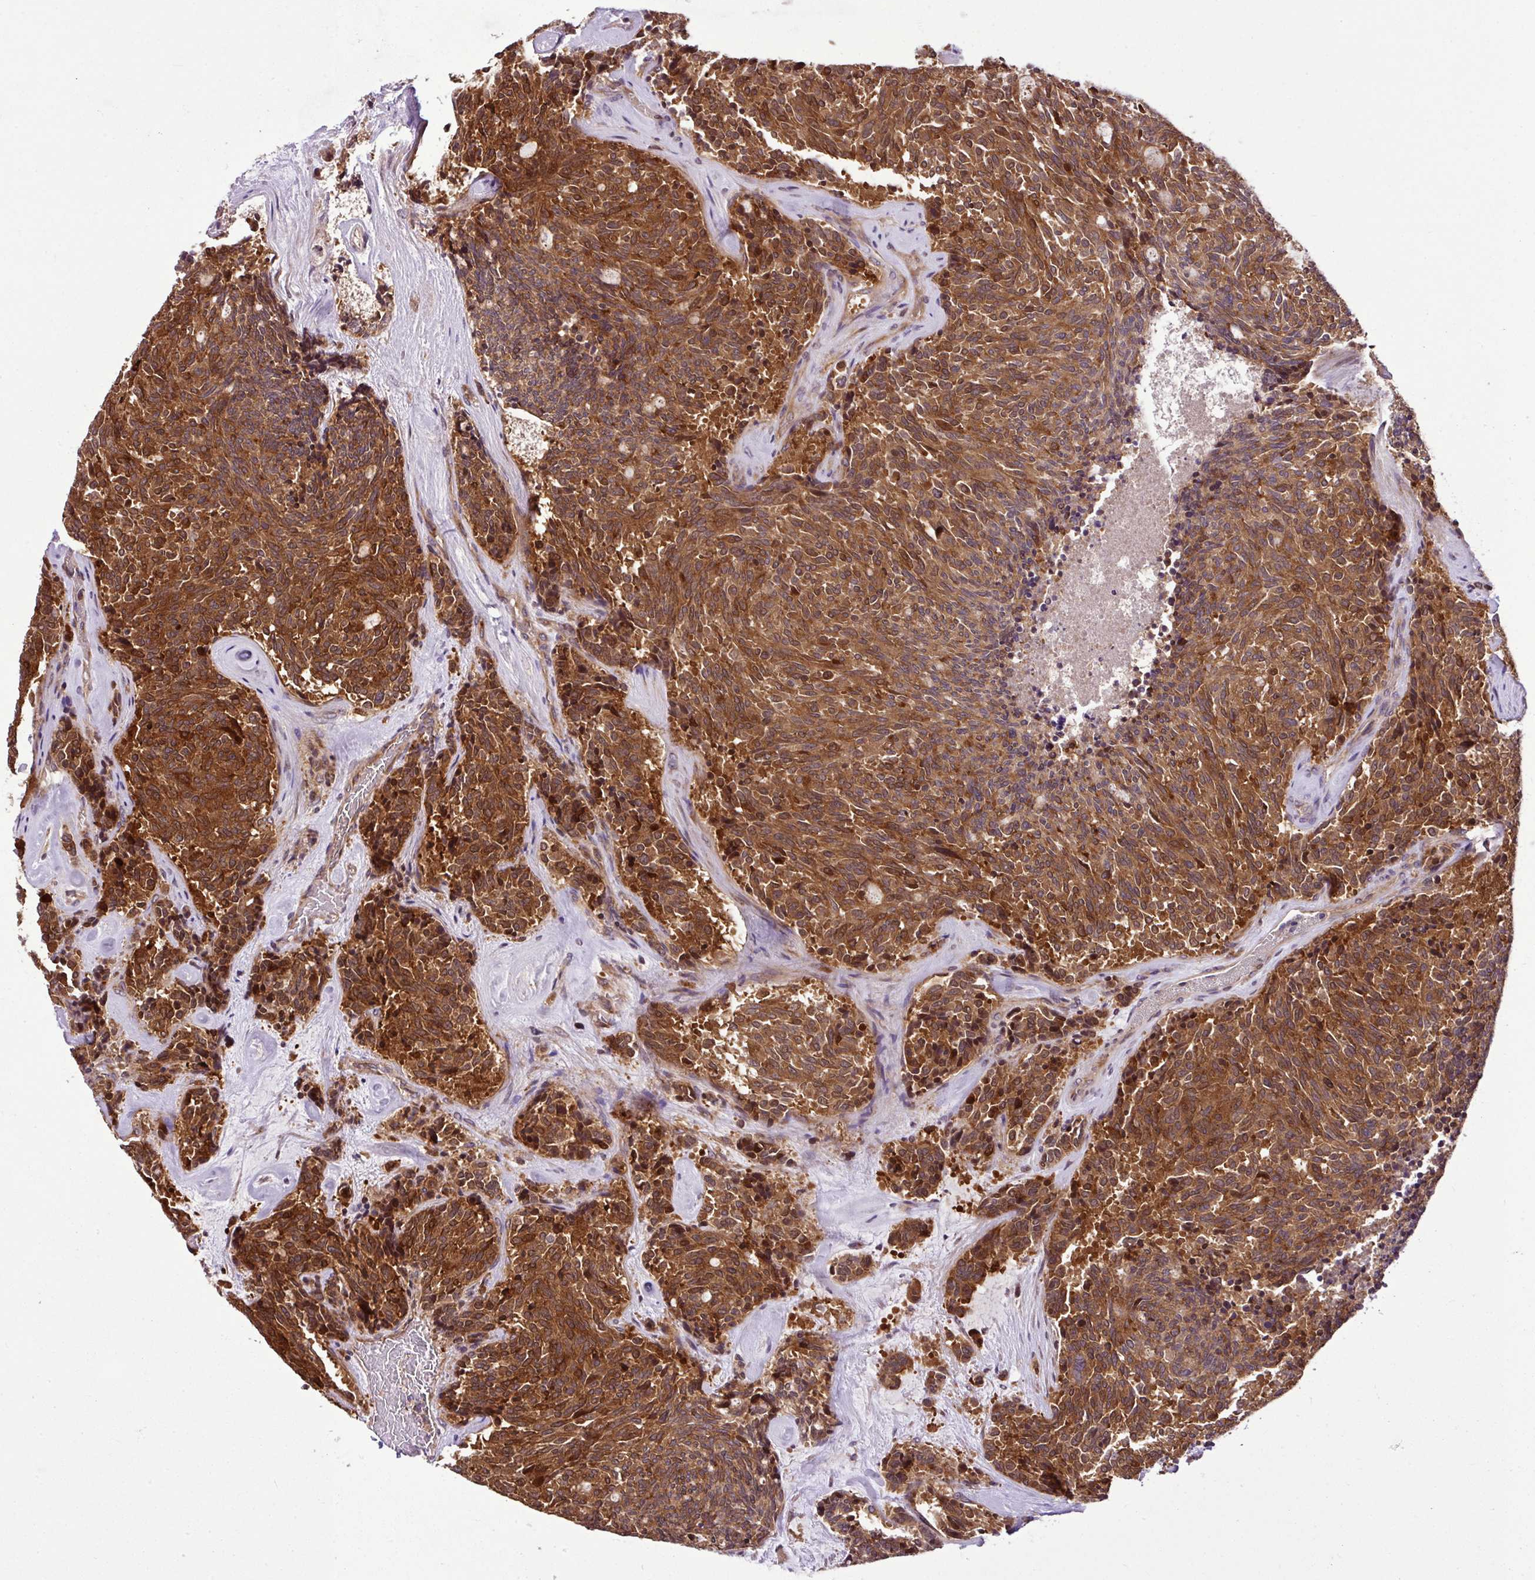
{"staining": {"intensity": "moderate", "quantity": ">75%", "location": "cytoplasmic/membranous"}, "tissue": "carcinoid", "cell_type": "Tumor cells", "image_type": "cancer", "snomed": [{"axis": "morphology", "description": "Carcinoid, malignant, NOS"}, {"axis": "topography", "description": "Pancreas"}], "caption": "Carcinoid stained for a protein (brown) reveals moderate cytoplasmic/membranous positive staining in about >75% of tumor cells.", "gene": "DLGAP4", "patient": {"sex": "female", "age": 54}}